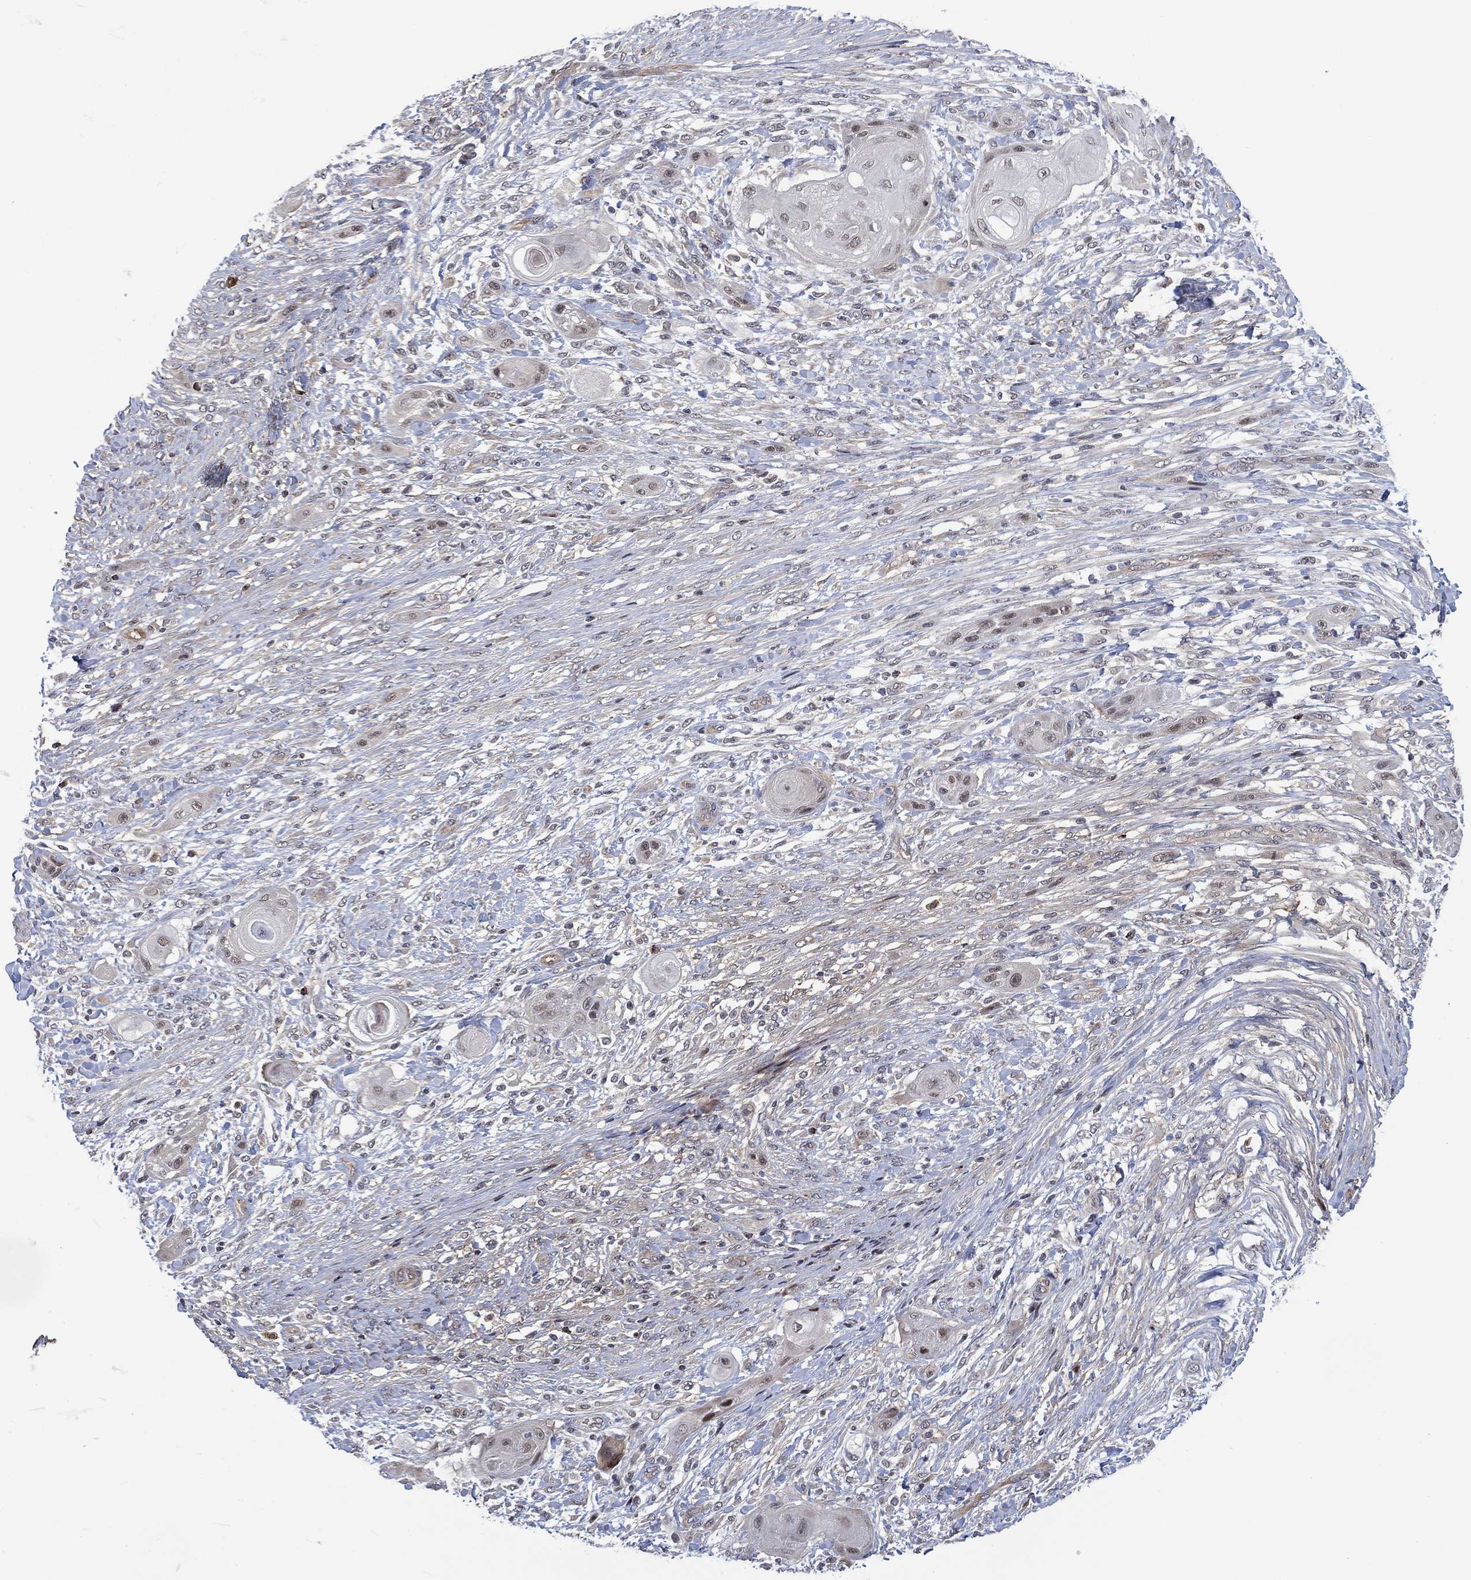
{"staining": {"intensity": "negative", "quantity": "none", "location": "none"}, "tissue": "skin cancer", "cell_type": "Tumor cells", "image_type": "cancer", "snomed": [{"axis": "morphology", "description": "Squamous cell carcinoma, NOS"}, {"axis": "topography", "description": "Skin"}], "caption": "This is an IHC photomicrograph of skin cancer (squamous cell carcinoma). There is no staining in tumor cells.", "gene": "DPP4", "patient": {"sex": "male", "age": 62}}